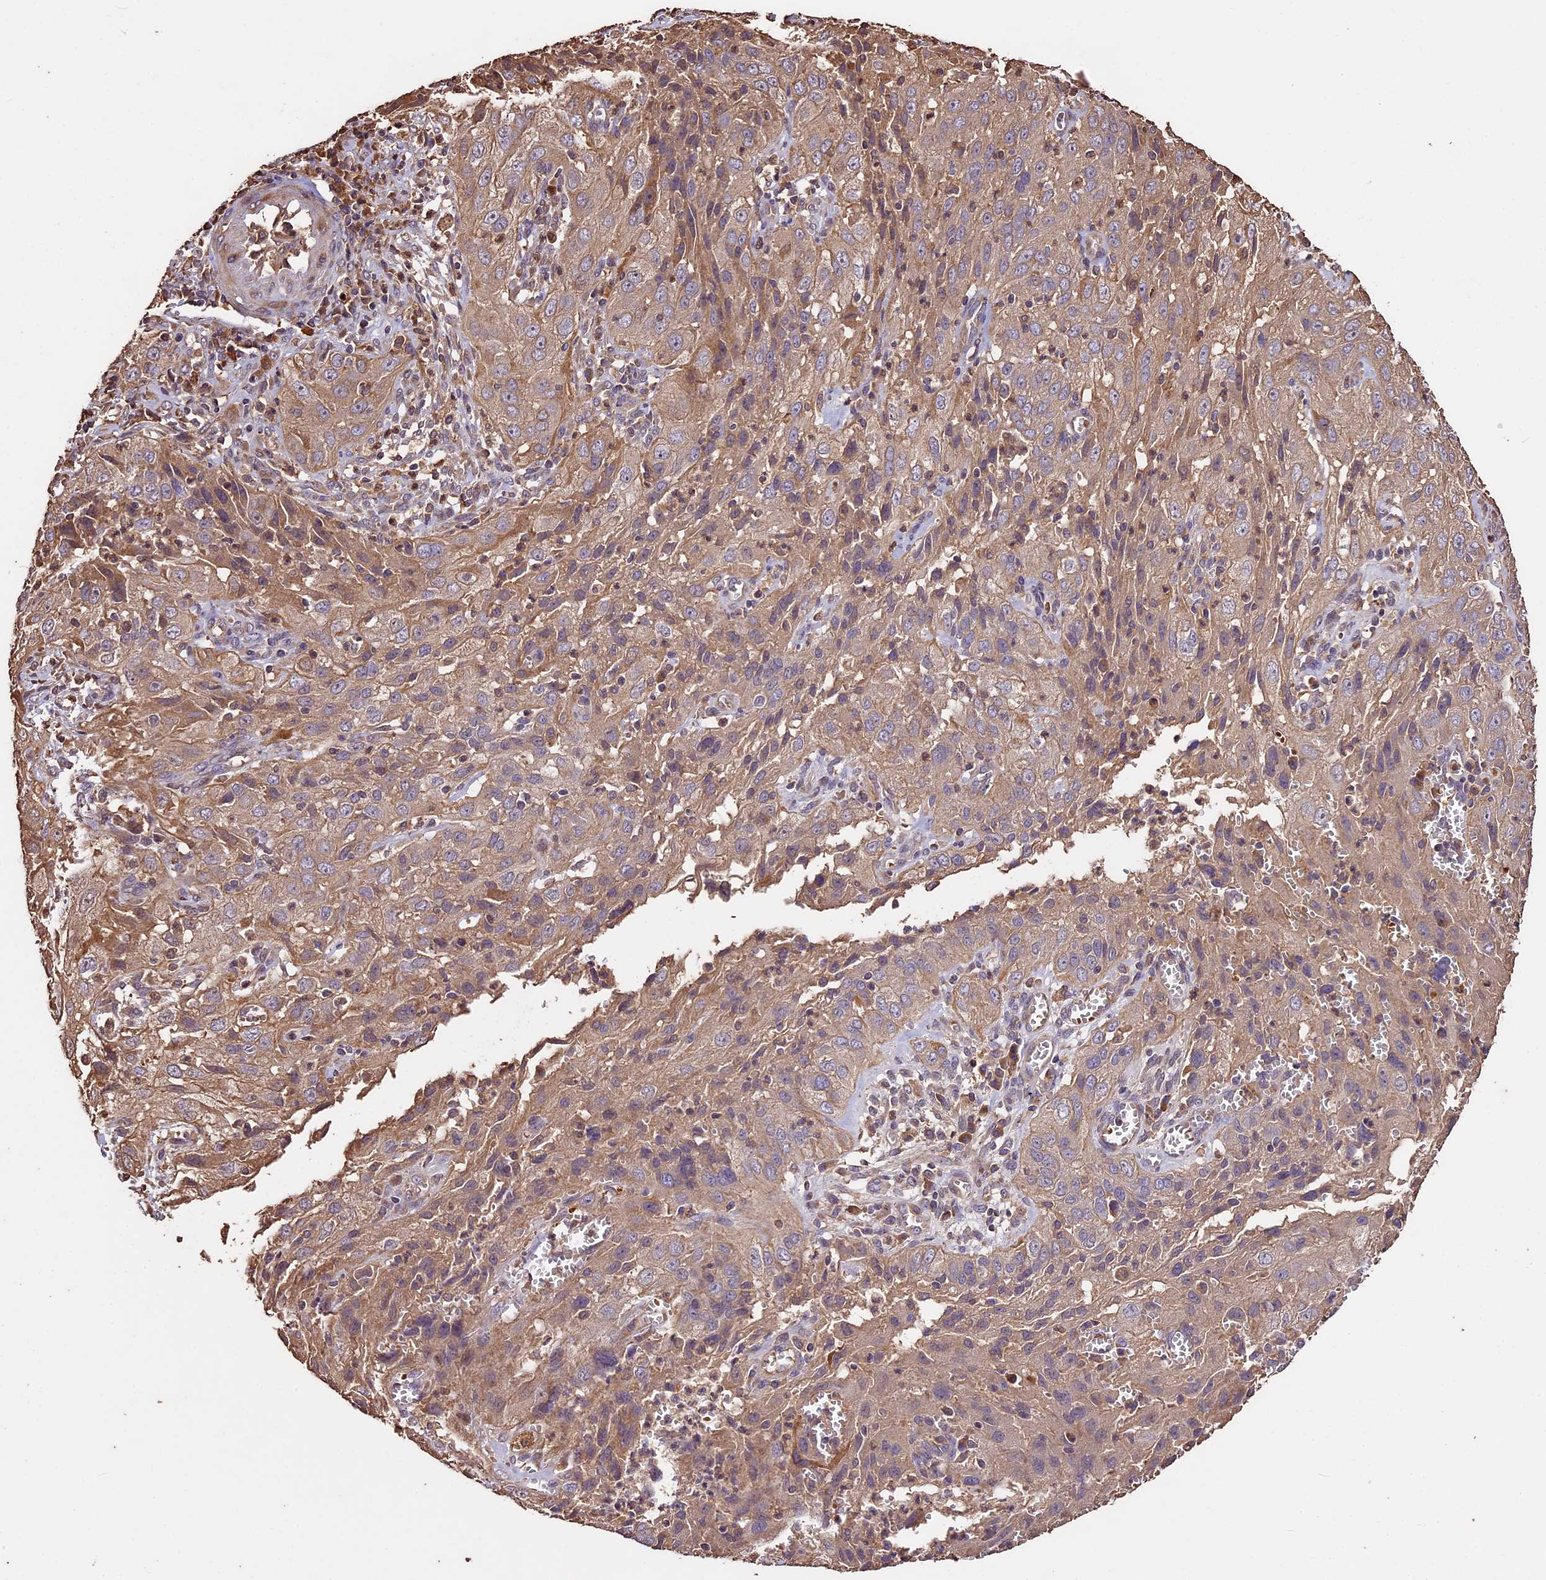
{"staining": {"intensity": "weak", "quantity": ">75%", "location": "cytoplasmic/membranous"}, "tissue": "cervical cancer", "cell_type": "Tumor cells", "image_type": "cancer", "snomed": [{"axis": "morphology", "description": "Squamous cell carcinoma, NOS"}, {"axis": "topography", "description": "Cervix"}], "caption": "Human cervical cancer stained with a protein marker displays weak staining in tumor cells.", "gene": "CRLF1", "patient": {"sex": "female", "age": 32}}